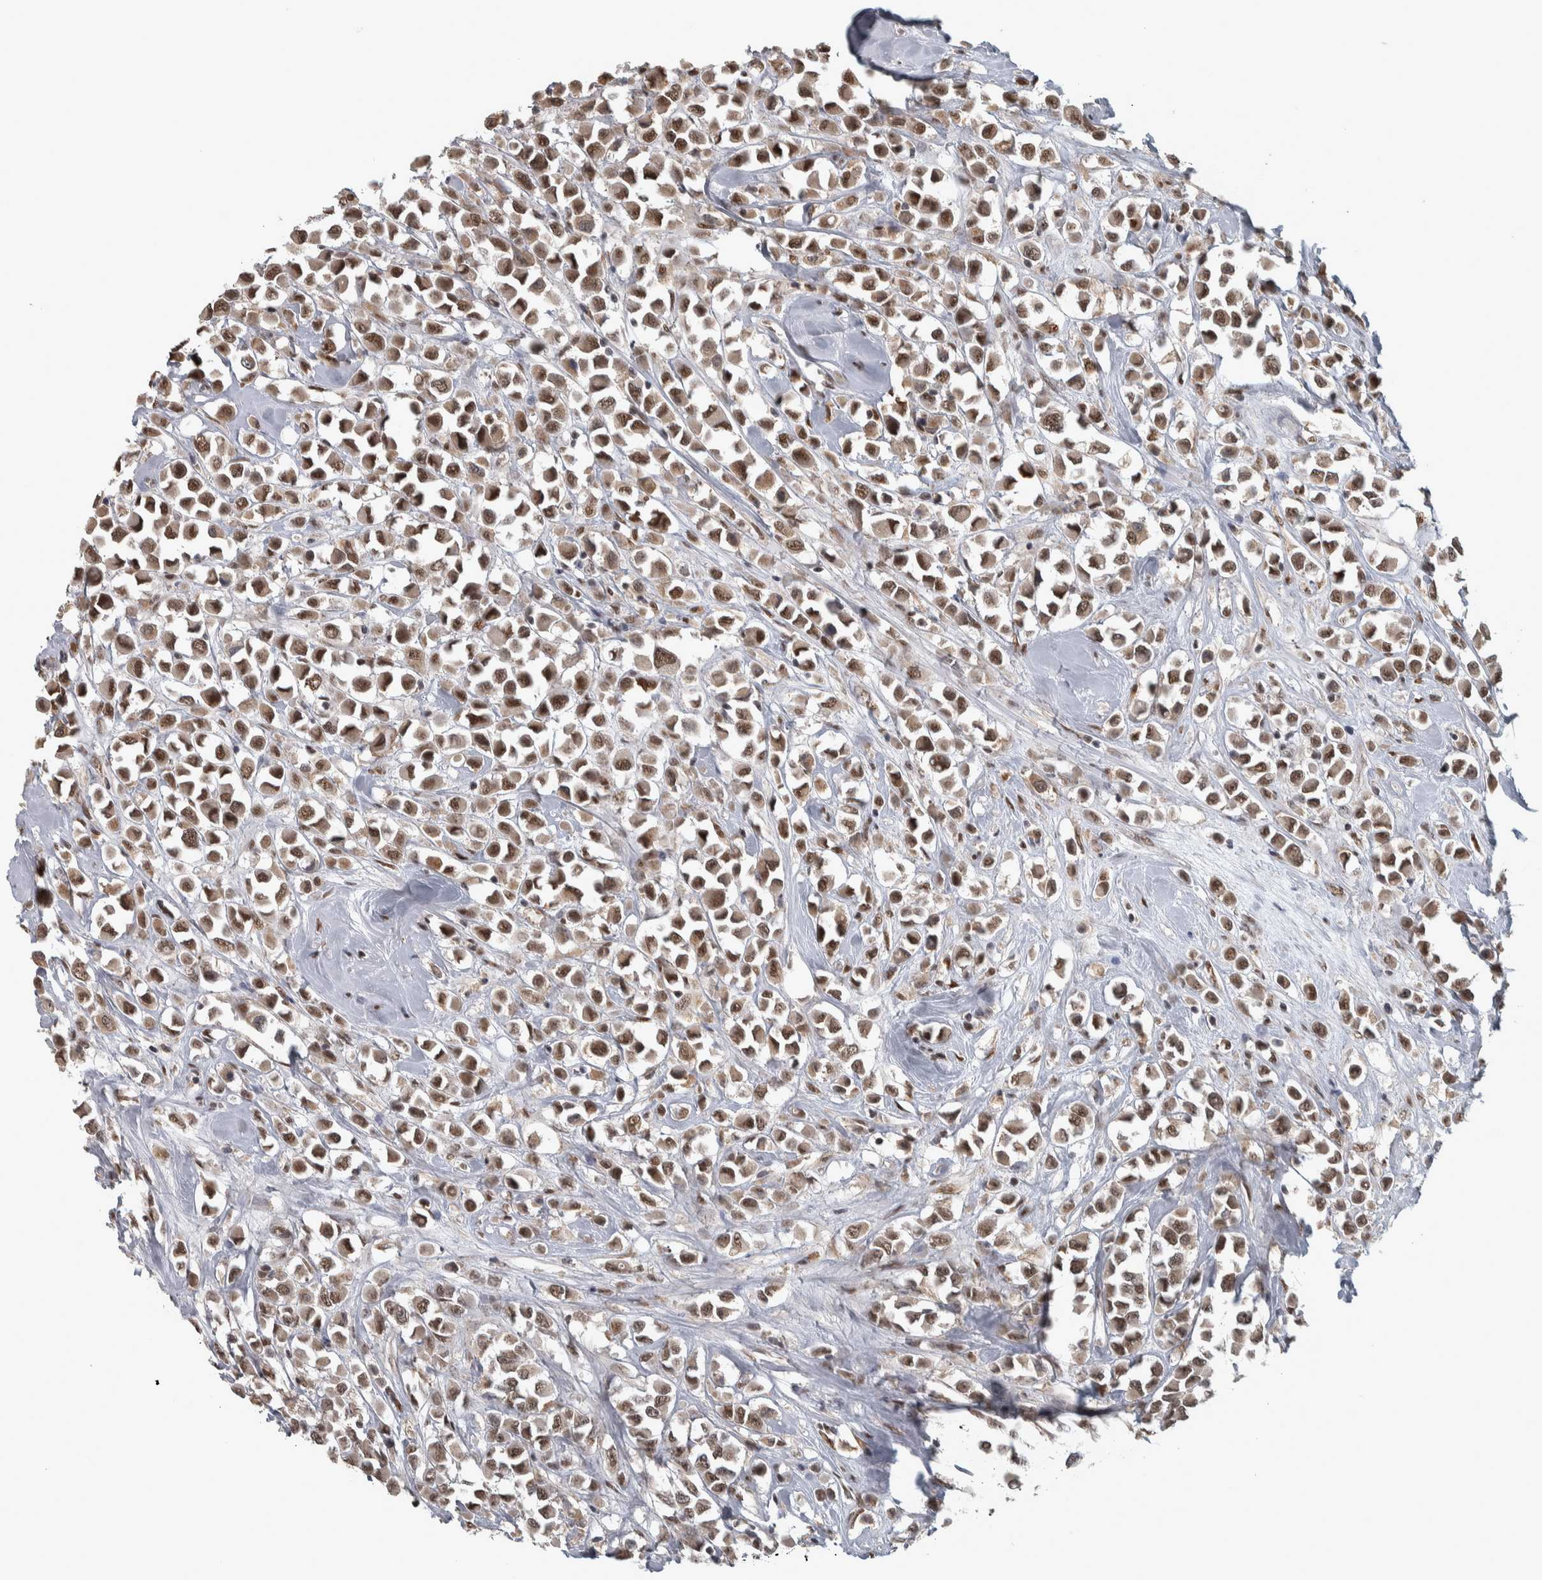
{"staining": {"intensity": "moderate", "quantity": ">75%", "location": "nuclear"}, "tissue": "breast cancer", "cell_type": "Tumor cells", "image_type": "cancer", "snomed": [{"axis": "morphology", "description": "Duct carcinoma"}, {"axis": "topography", "description": "Breast"}], "caption": "Immunohistochemical staining of breast cancer (infiltrating ductal carcinoma) demonstrates medium levels of moderate nuclear protein positivity in approximately >75% of tumor cells.", "gene": "DDX42", "patient": {"sex": "female", "age": 61}}